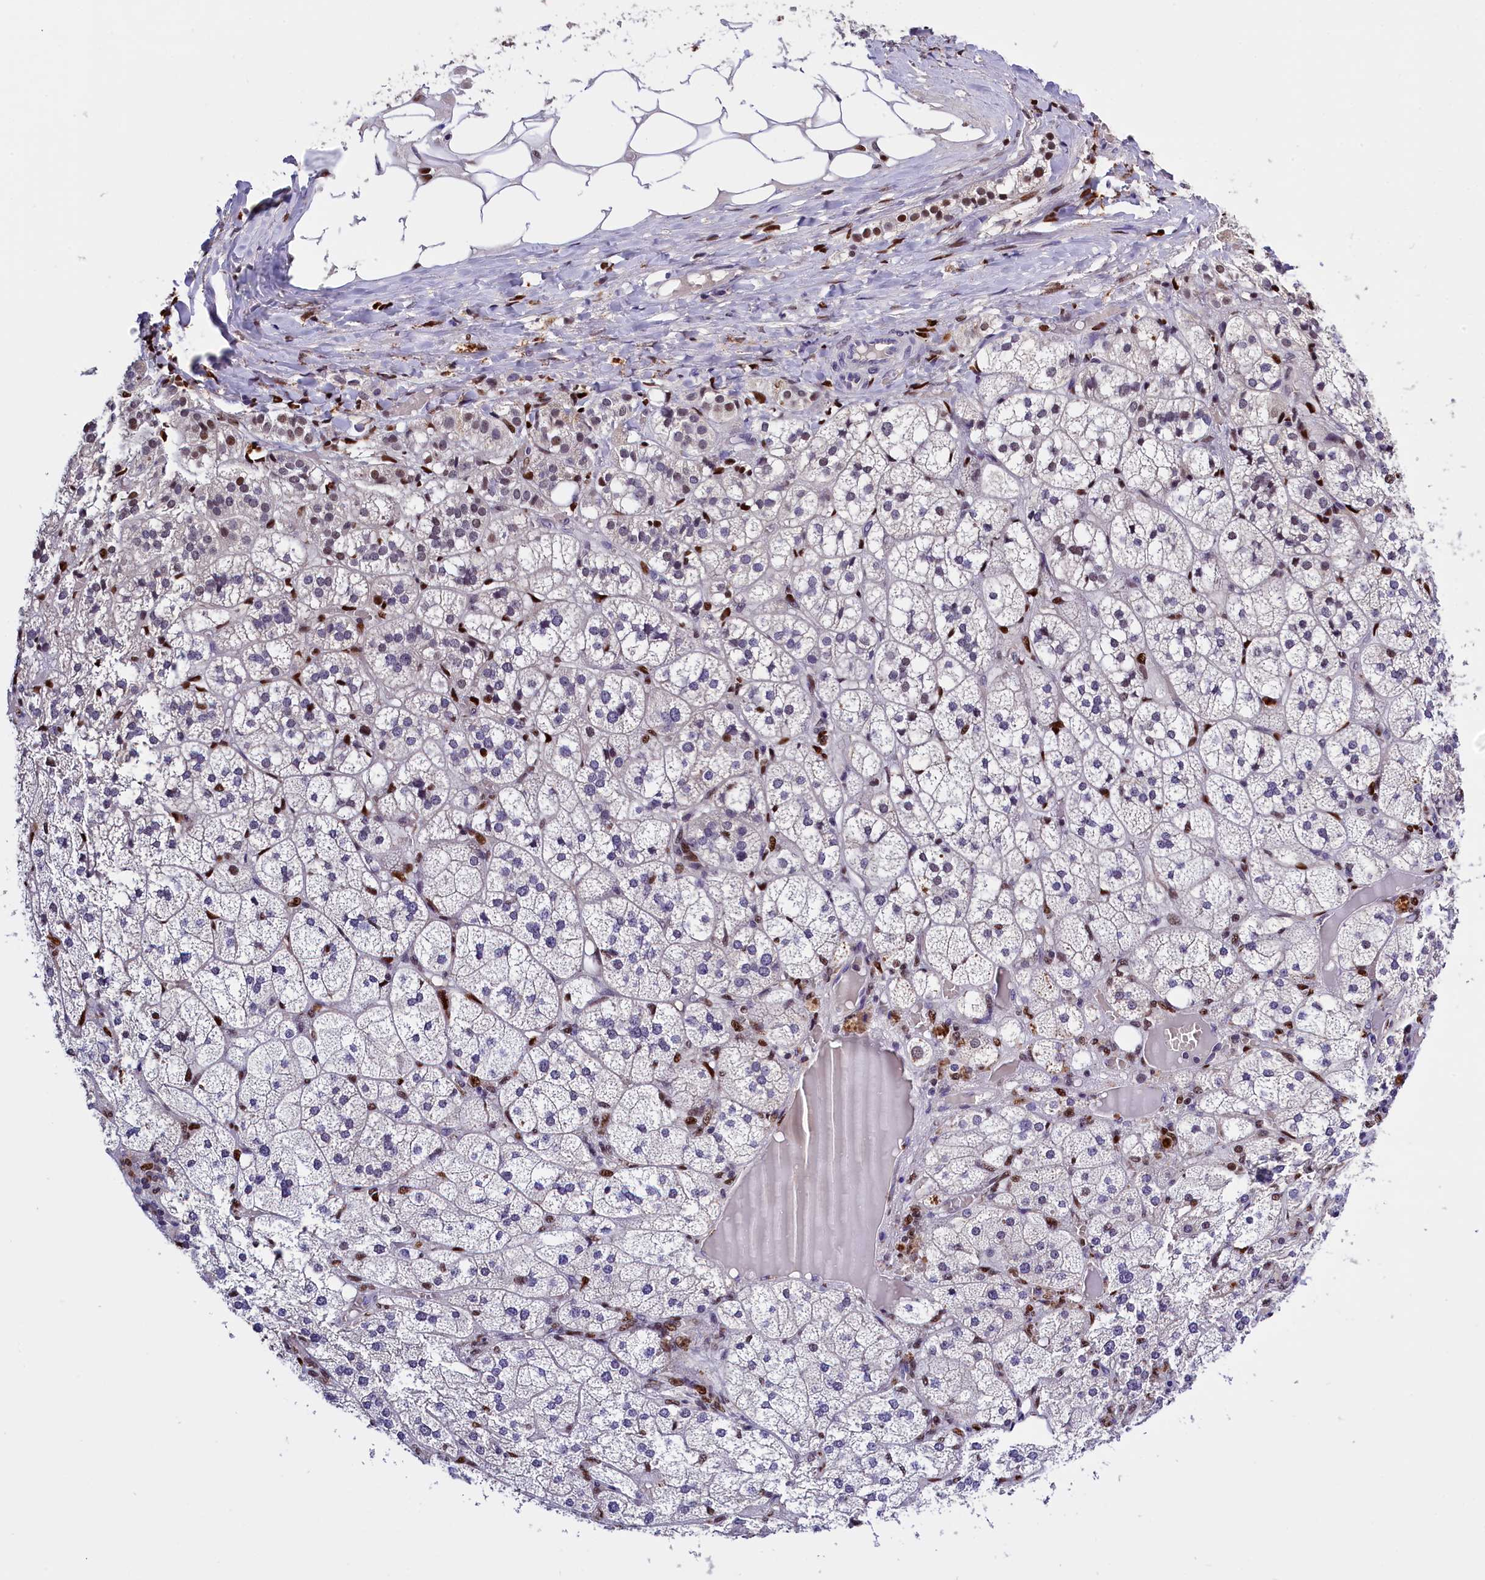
{"staining": {"intensity": "negative", "quantity": "none", "location": "none"}, "tissue": "adrenal gland", "cell_type": "Glandular cells", "image_type": "normal", "snomed": [{"axis": "morphology", "description": "Normal tissue, NOS"}, {"axis": "topography", "description": "Adrenal gland"}], "caption": "Glandular cells are negative for brown protein staining in benign adrenal gland. (DAB immunohistochemistry (IHC) with hematoxylin counter stain).", "gene": "BTBD9", "patient": {"sex": "female", "age": 61}}